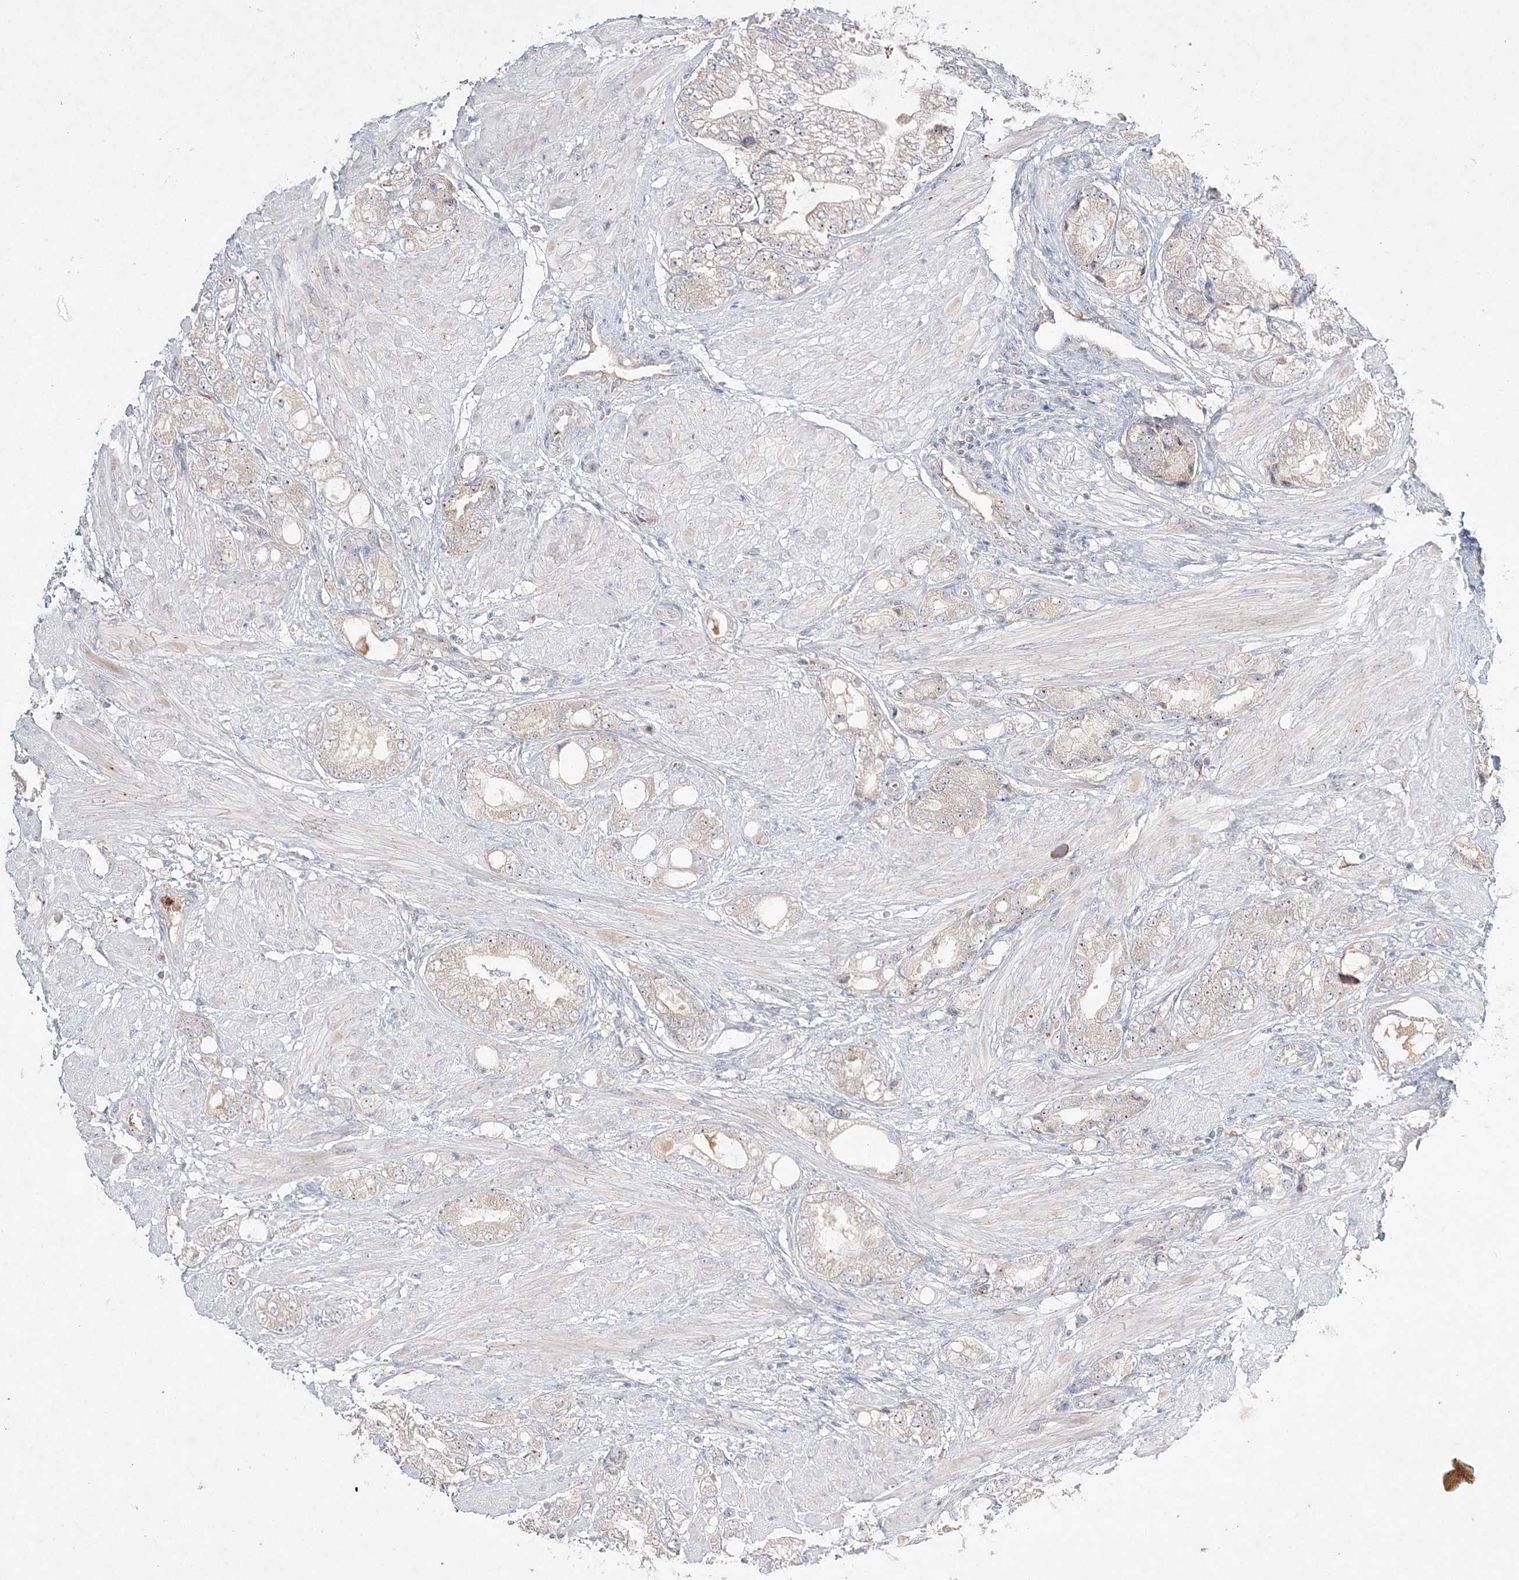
{"staining": {"intensity": "weak", "quantity": "<25%", "location": "nuclear"}, "tissue": "prostate cancer", "cell_type": "Tumor cells", "image_type": "cancer", "snomed": [{"axis": "morphology", "description": "Adenocarcinoma, High grade"}, {"axis": "topography", "description": "Prostate"}], "caption": "This is a image of immunohistochemistry (IHC) staining of prostate cancer (high-grade adenocarcinoma), which shows no positivity in tumor cells.", "gene": "NOP16", "patient": {"sex": "male", "age": 50}}